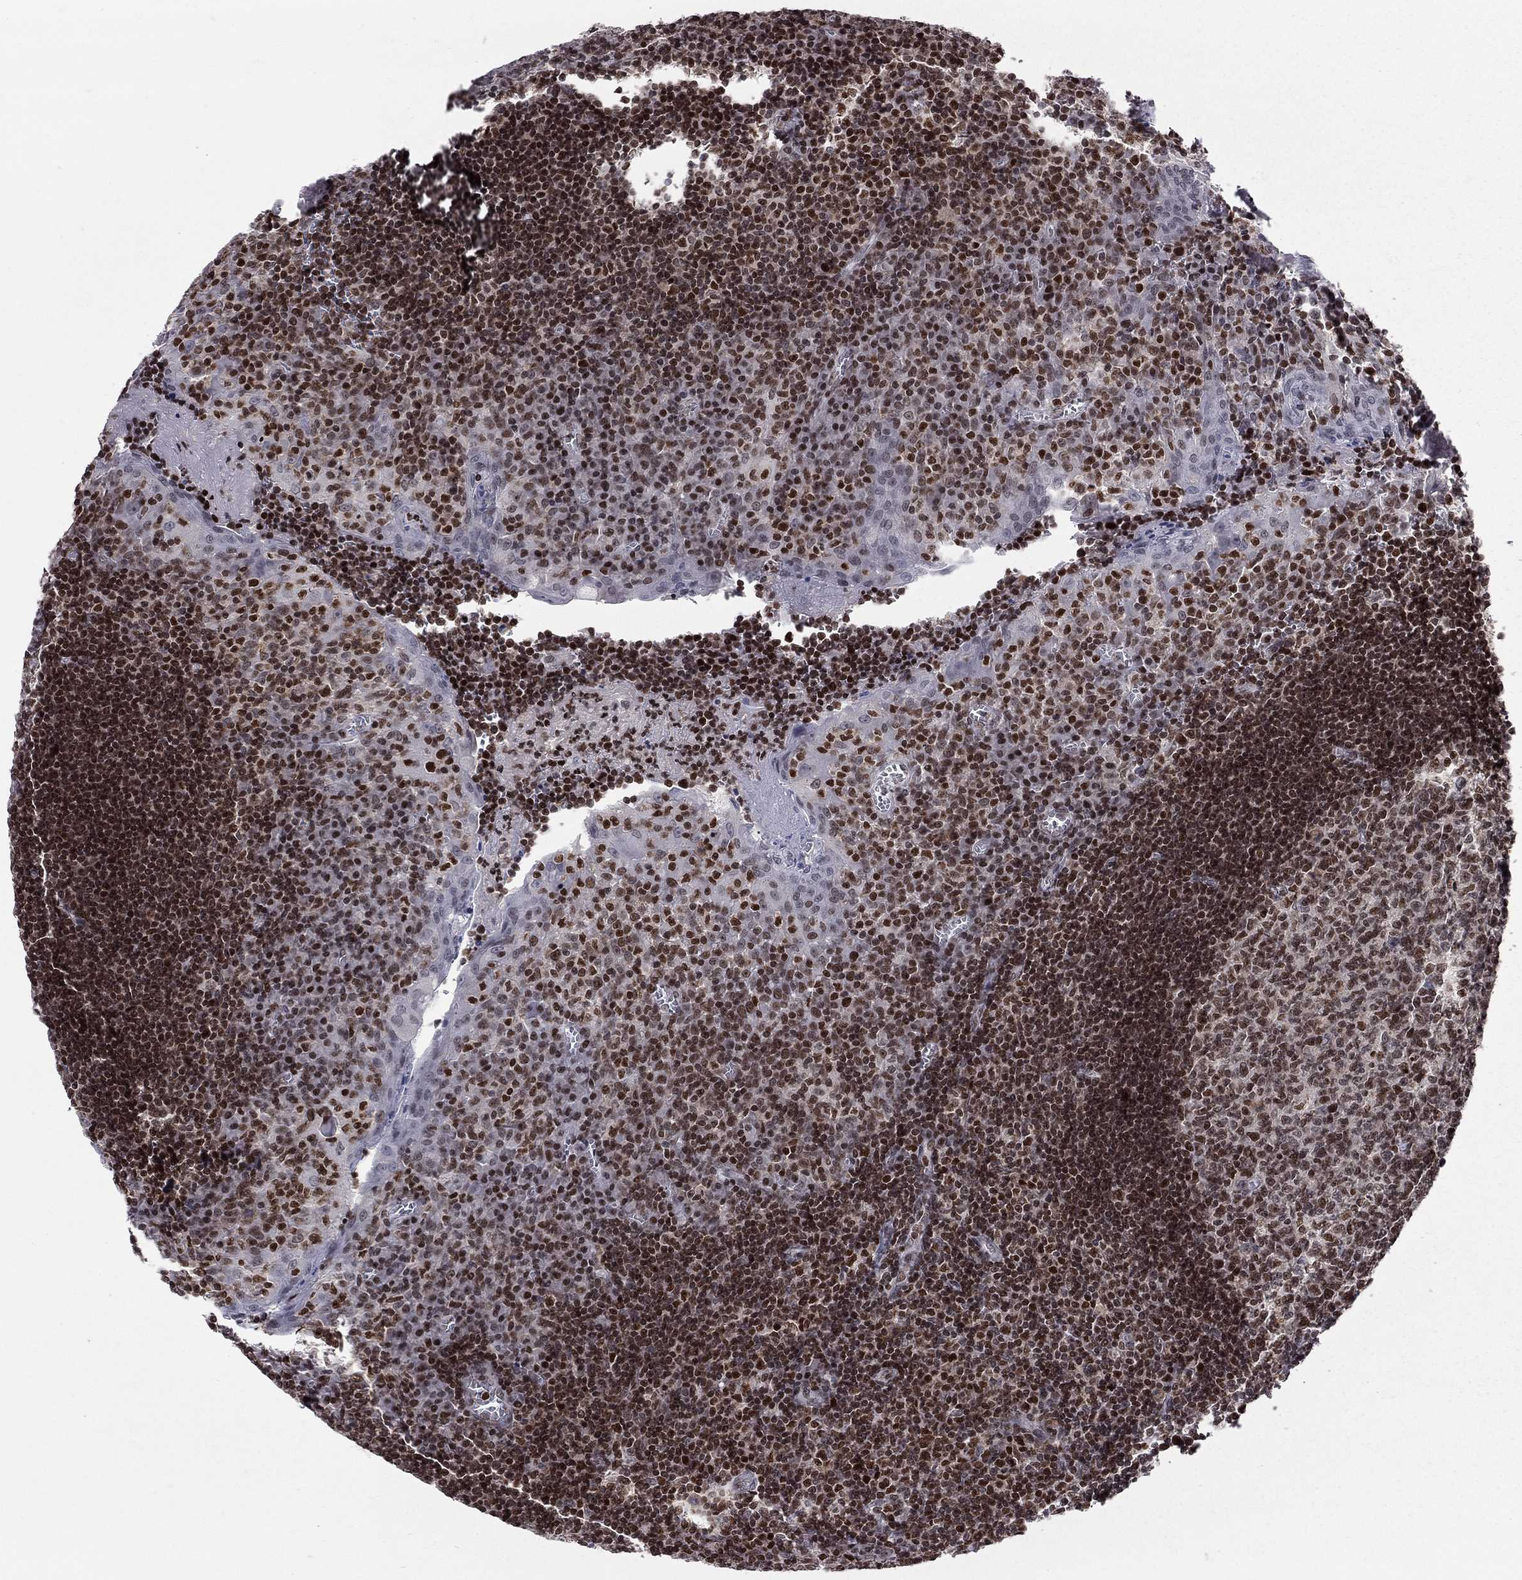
{"staining": {"intensity": "strong", "quantity": "25%-75%", "location": "nuclear"}, "tissue": "tonsil", "cell_type": "Germinal center cells", "image_type": "normal", "snomed": [{"axis": "morphology", "description": "Normal tissue, NOS"}, {"axis": "topography", "description": "Tonsil"}], "caption": "Tonsil stained with DAB immunohistochemistry exhibits high levels of strong nuclear positivity in about 25%-75% of germinal center cells. (DAB (3,3'-diaminobenzidine) IHC with brightfield microscopy, high magnification).", "gene": "RNASEH2C", "patient": {"sex": "female", "age": 12}}